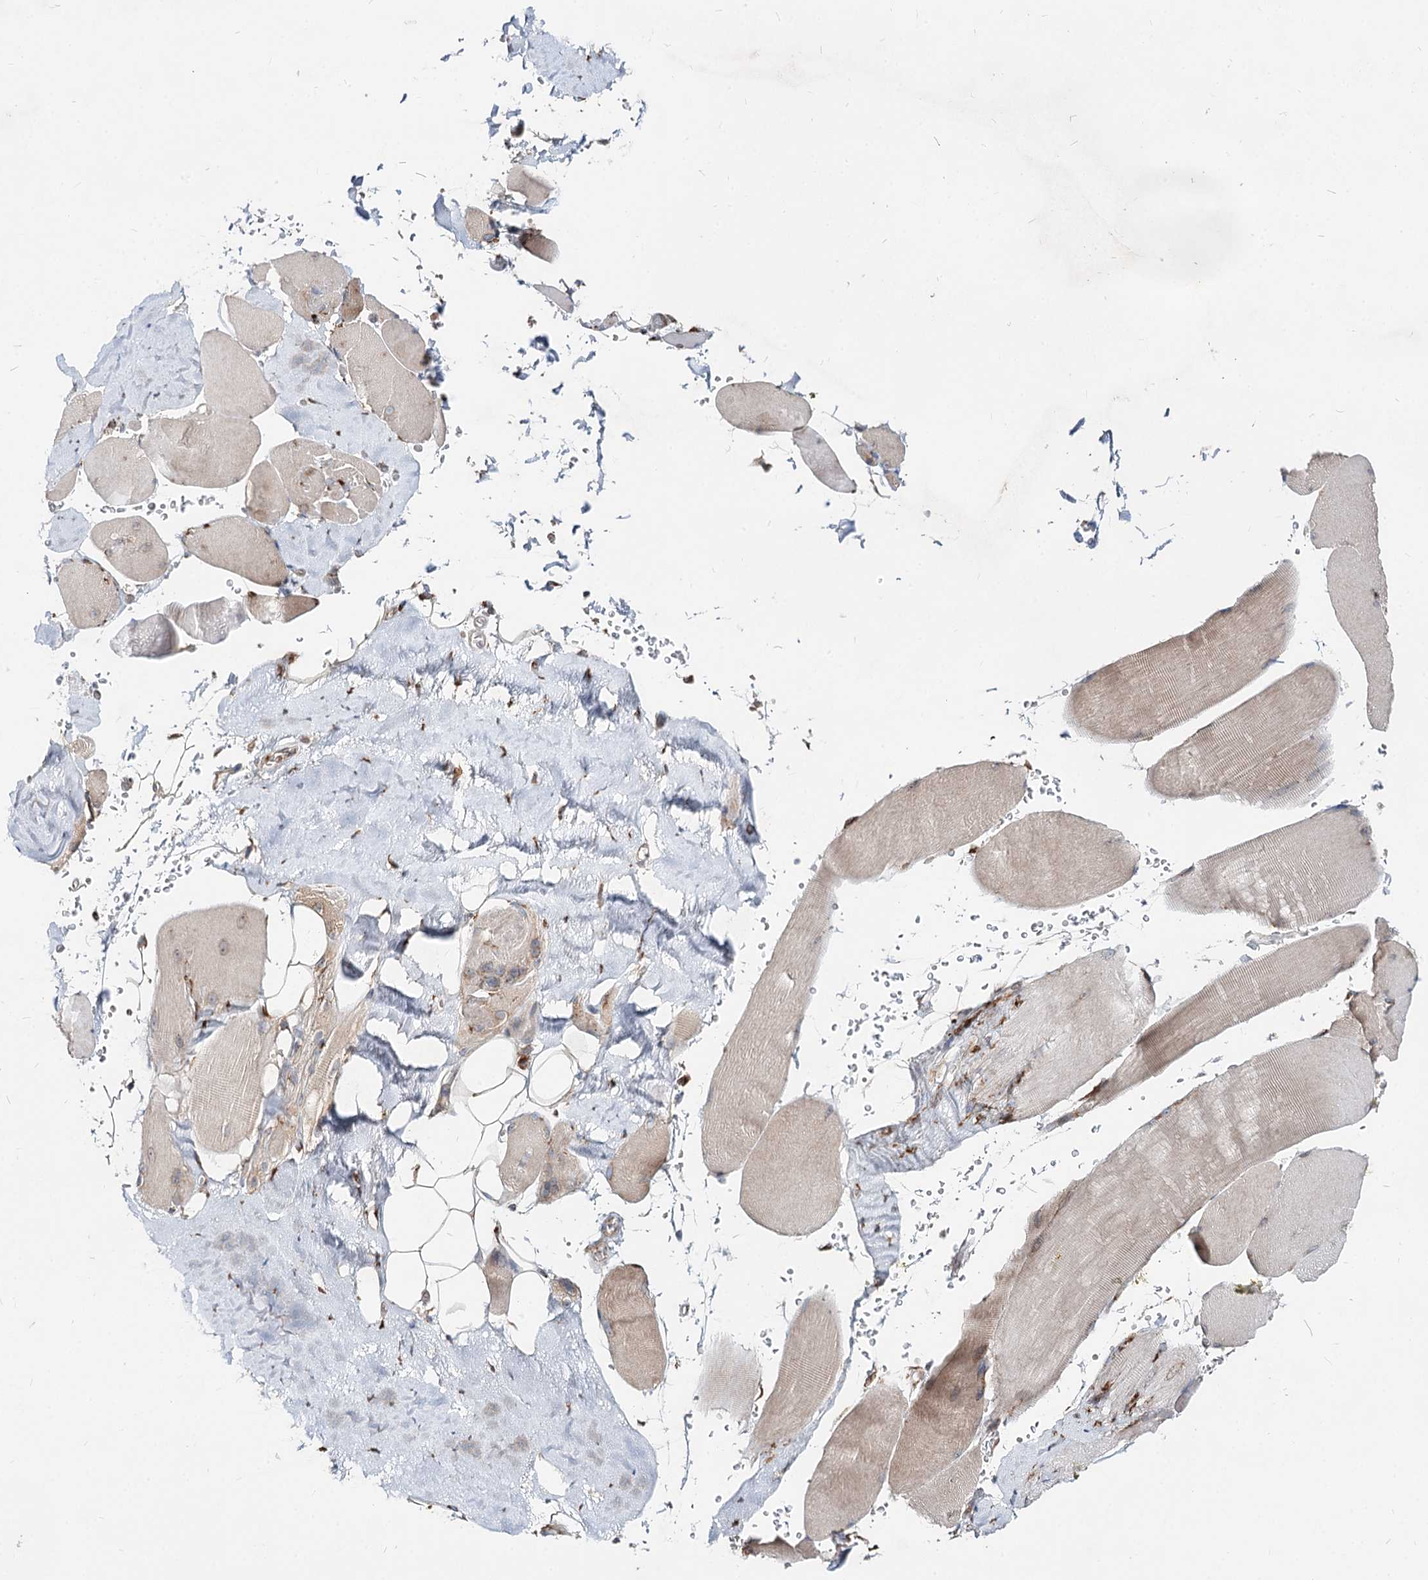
{"staining": {"intensity": "weak", "quantity": "25%-75%", "location": "cytoplasmic/membranous"}, "tissue": "skeletal muscle", "cell_type": "Myocytes", "image_type": "normal", "snomed": [{"axis": "morphology", "description": "Normal tissue, NOS"}, {"axis": "topography", "description": "Skeletal muscle"}, {"axis": "topography", "description": "Head-Neck"}], "caption": "Immunohistochemical staining of benign skeletal muscle displays weak cytoplasmic/membranous protein positivity in approximately 25%-75% of myocytes. (Stains: DAB (3,3'-diaminobenzidine) in brown, nuclei in blue, Microscopy: brightfield microscopy at high magnification).", "gene": "SPART", "patient": {"sex": "male", "age": 66}}